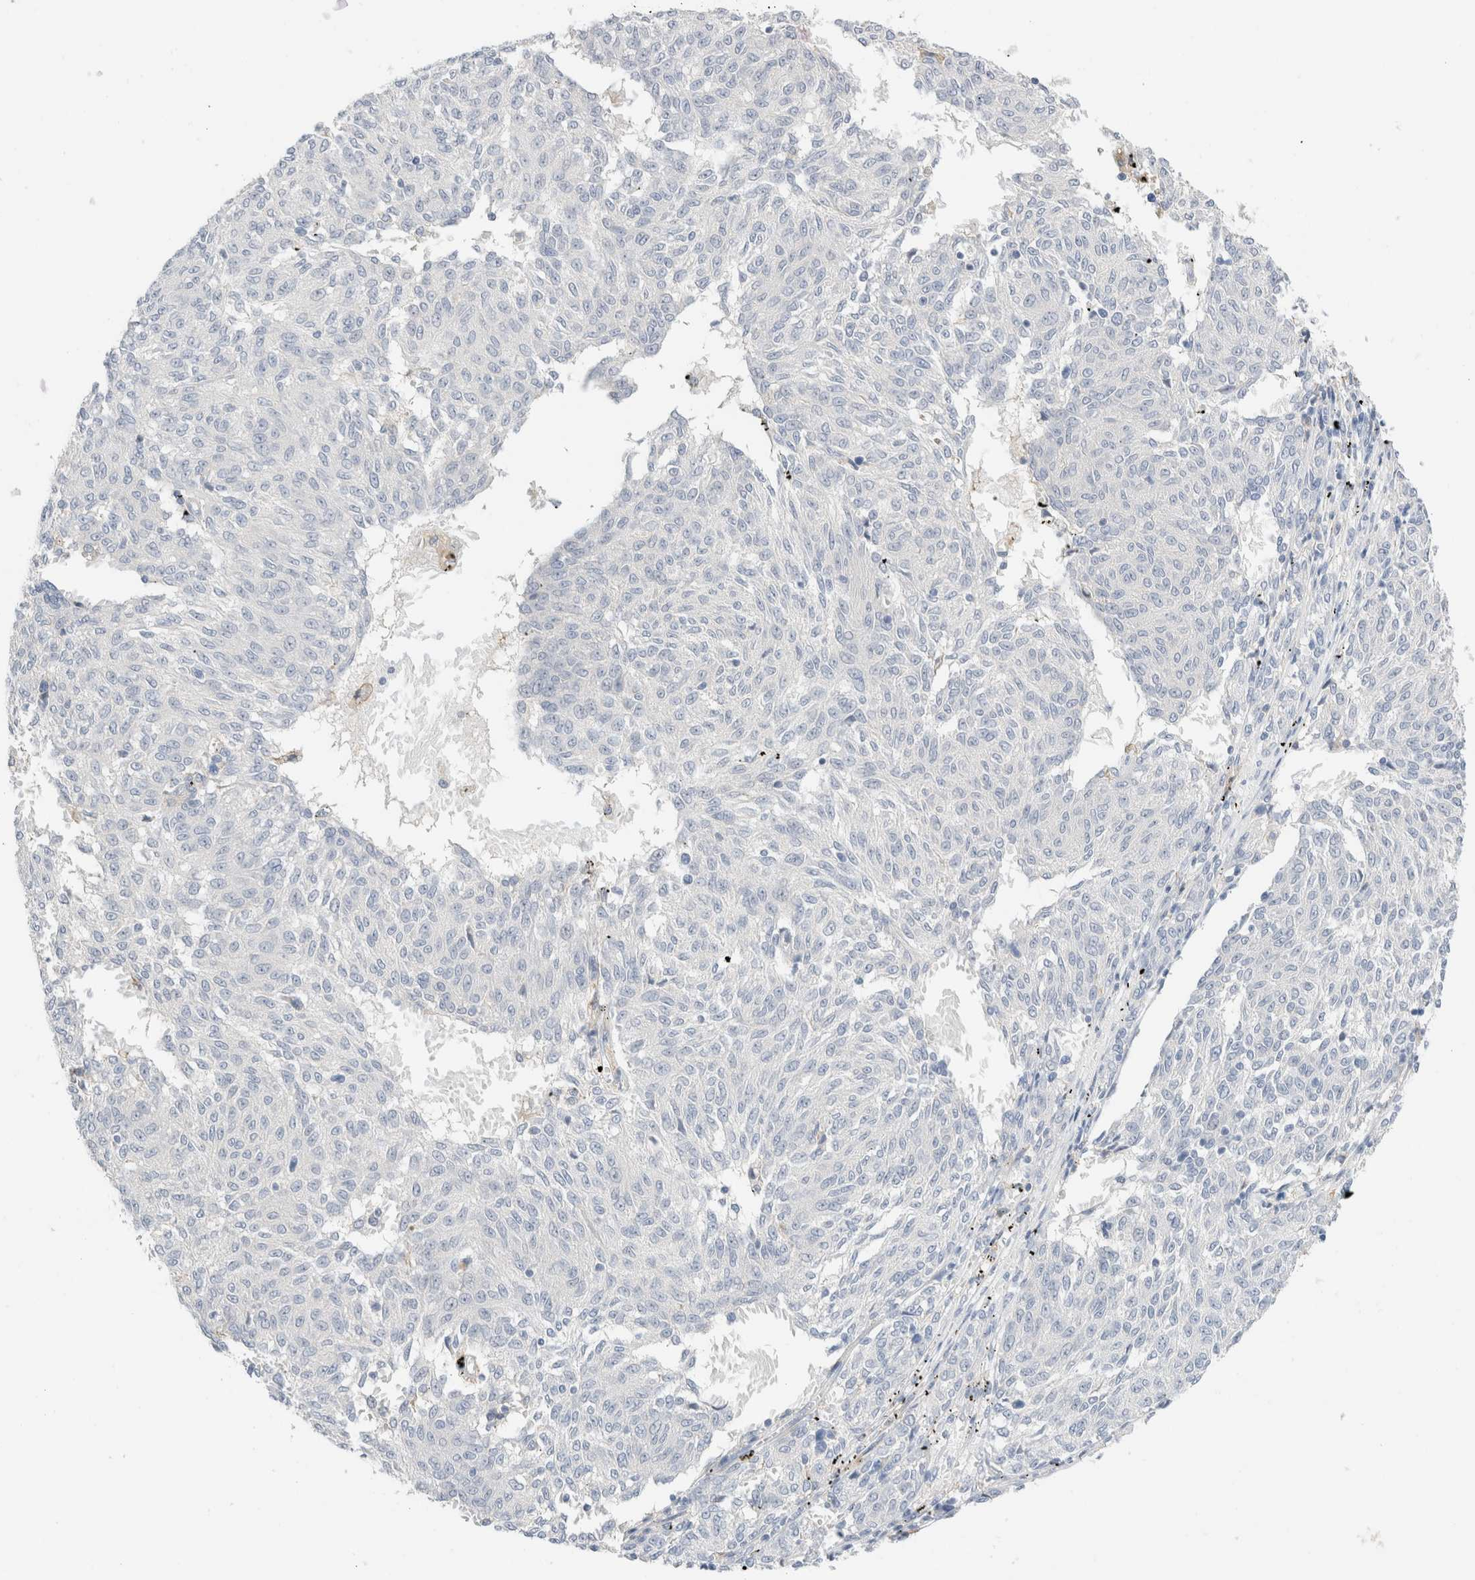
{"staining": {"intensity": "negative", "quantity": "none", "location": "none"}, "tissue": "melanoma", "cell_type": "Tumor cells", "image_type": "cancer", "snomed": [{"axis": "morphology", "description": "Malignant melanoma, NOS"}, {"axis": "topography", "description": "Skin"}], "caption": "Immunohistochemistry of human melanoma reveals no positivity in tumor cells. (Brightfield microscopy of DAB (3,3'-diaminobenzidine) IHC at high magnification).", "gene": "ADAM30", "patient": {"sex": "female", "age": 72}}